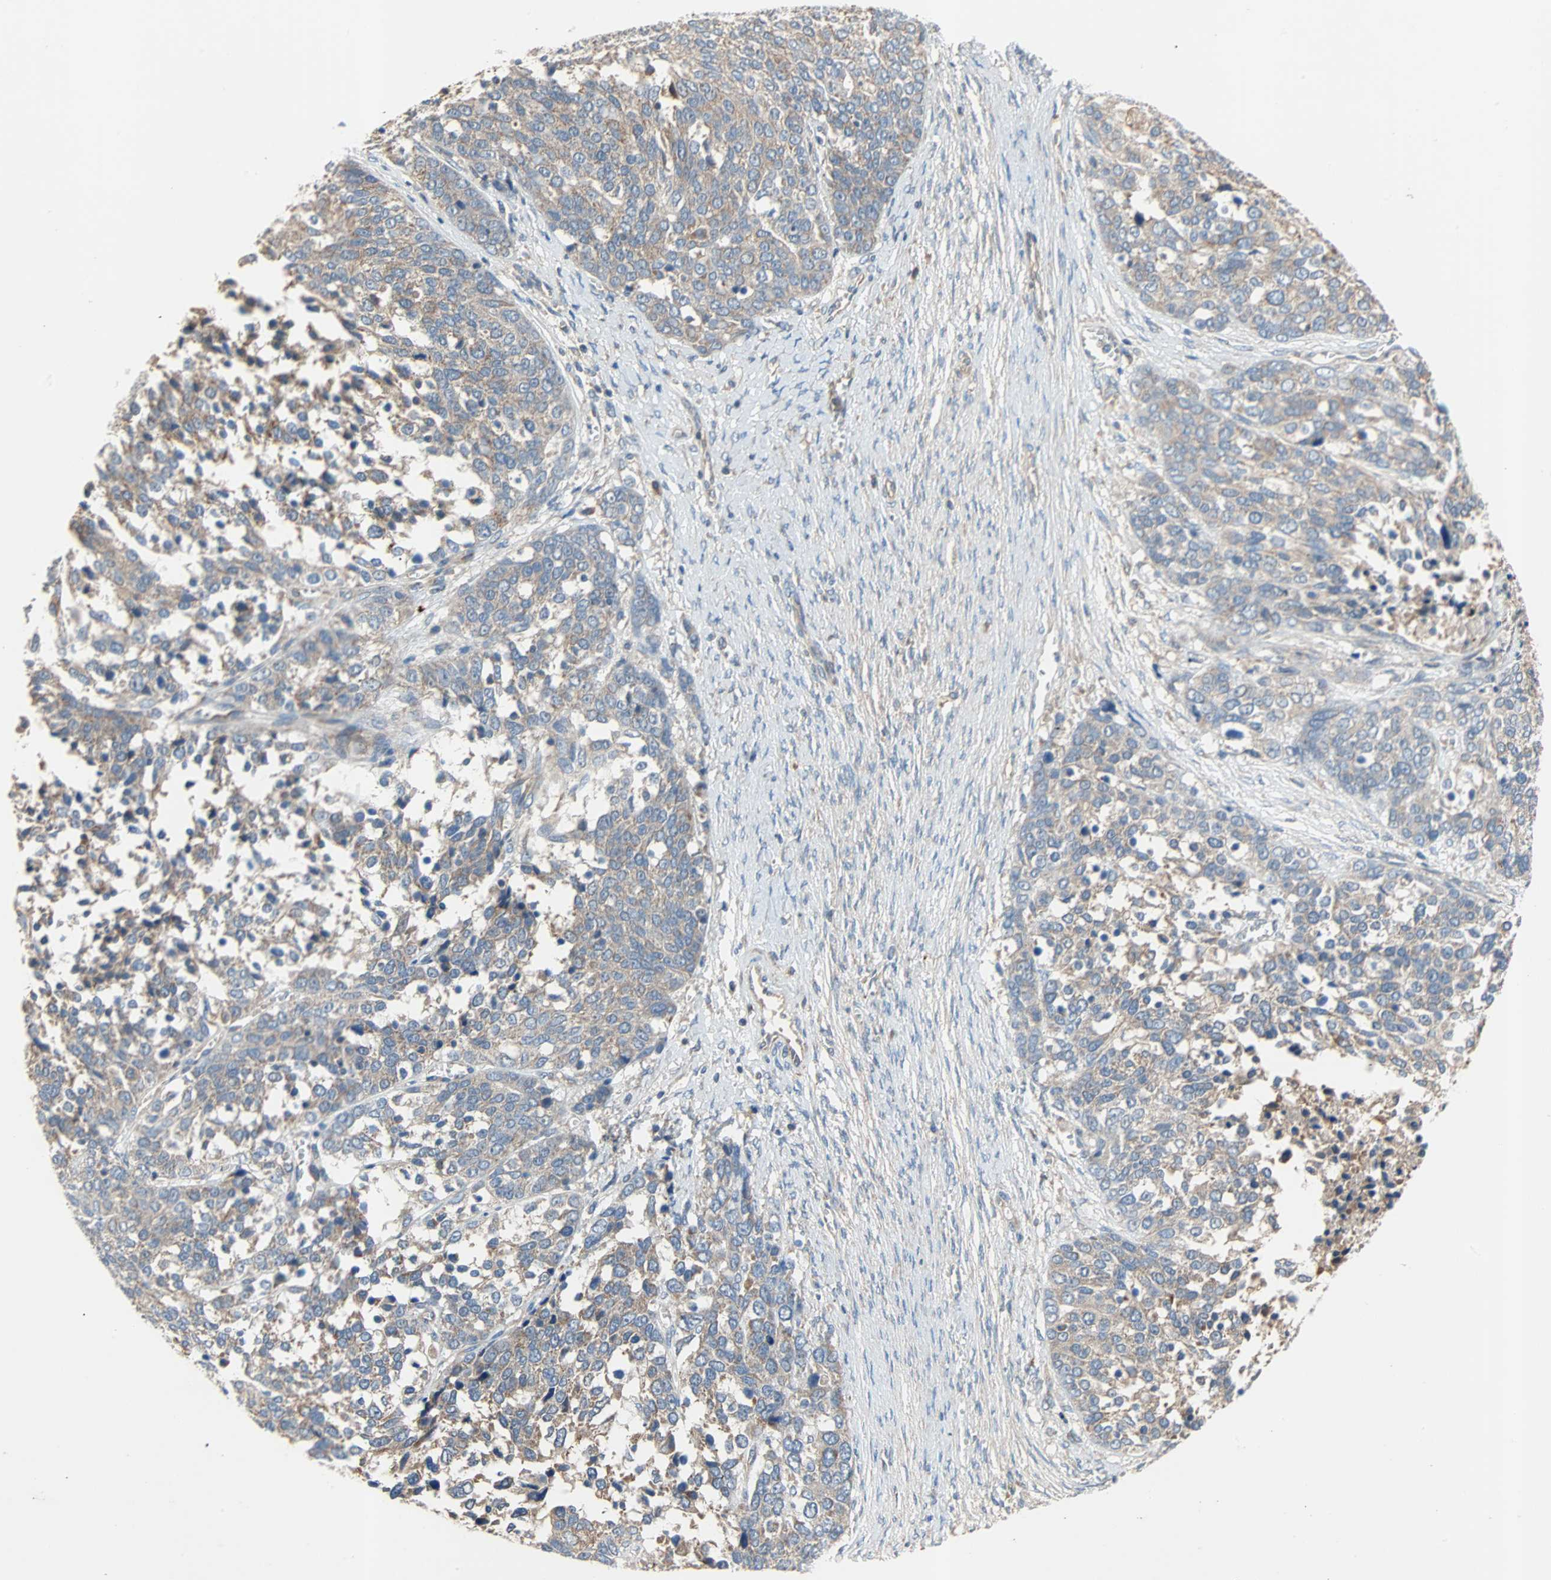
{"staining": {"intensity": "weak", "quantity": ">75%", "location": "cytoplasmic/membranous"}, "tissue": "ovarian cancer", "cell_type": "Tumor cells", "image_type": "cancer", "snomed": [{"axis": "morphology", "description": "Cystadenocarcinoma, serous, NOS"}, {"axis": "topography", "description": "Ovary"}], "caption": "High-magnification brightfield microscopy of serous cystadenocarcinoma (ovarian) stained with DAB (3,3'-diaminobenzidine) (brown) and counterstained with hematoxylin (blue). tumor cells exhibit weak cytoplasmic/membranous staining is appreciated in about>75% of cells. Using DAB (3,3'-diaminobenzidine) (brown) and hematoxylin (blue) stains, captured at high magnification using brightfield microscopy.", "gene": "XYLT1", "patient": {"sex": "female", "age": 44}}